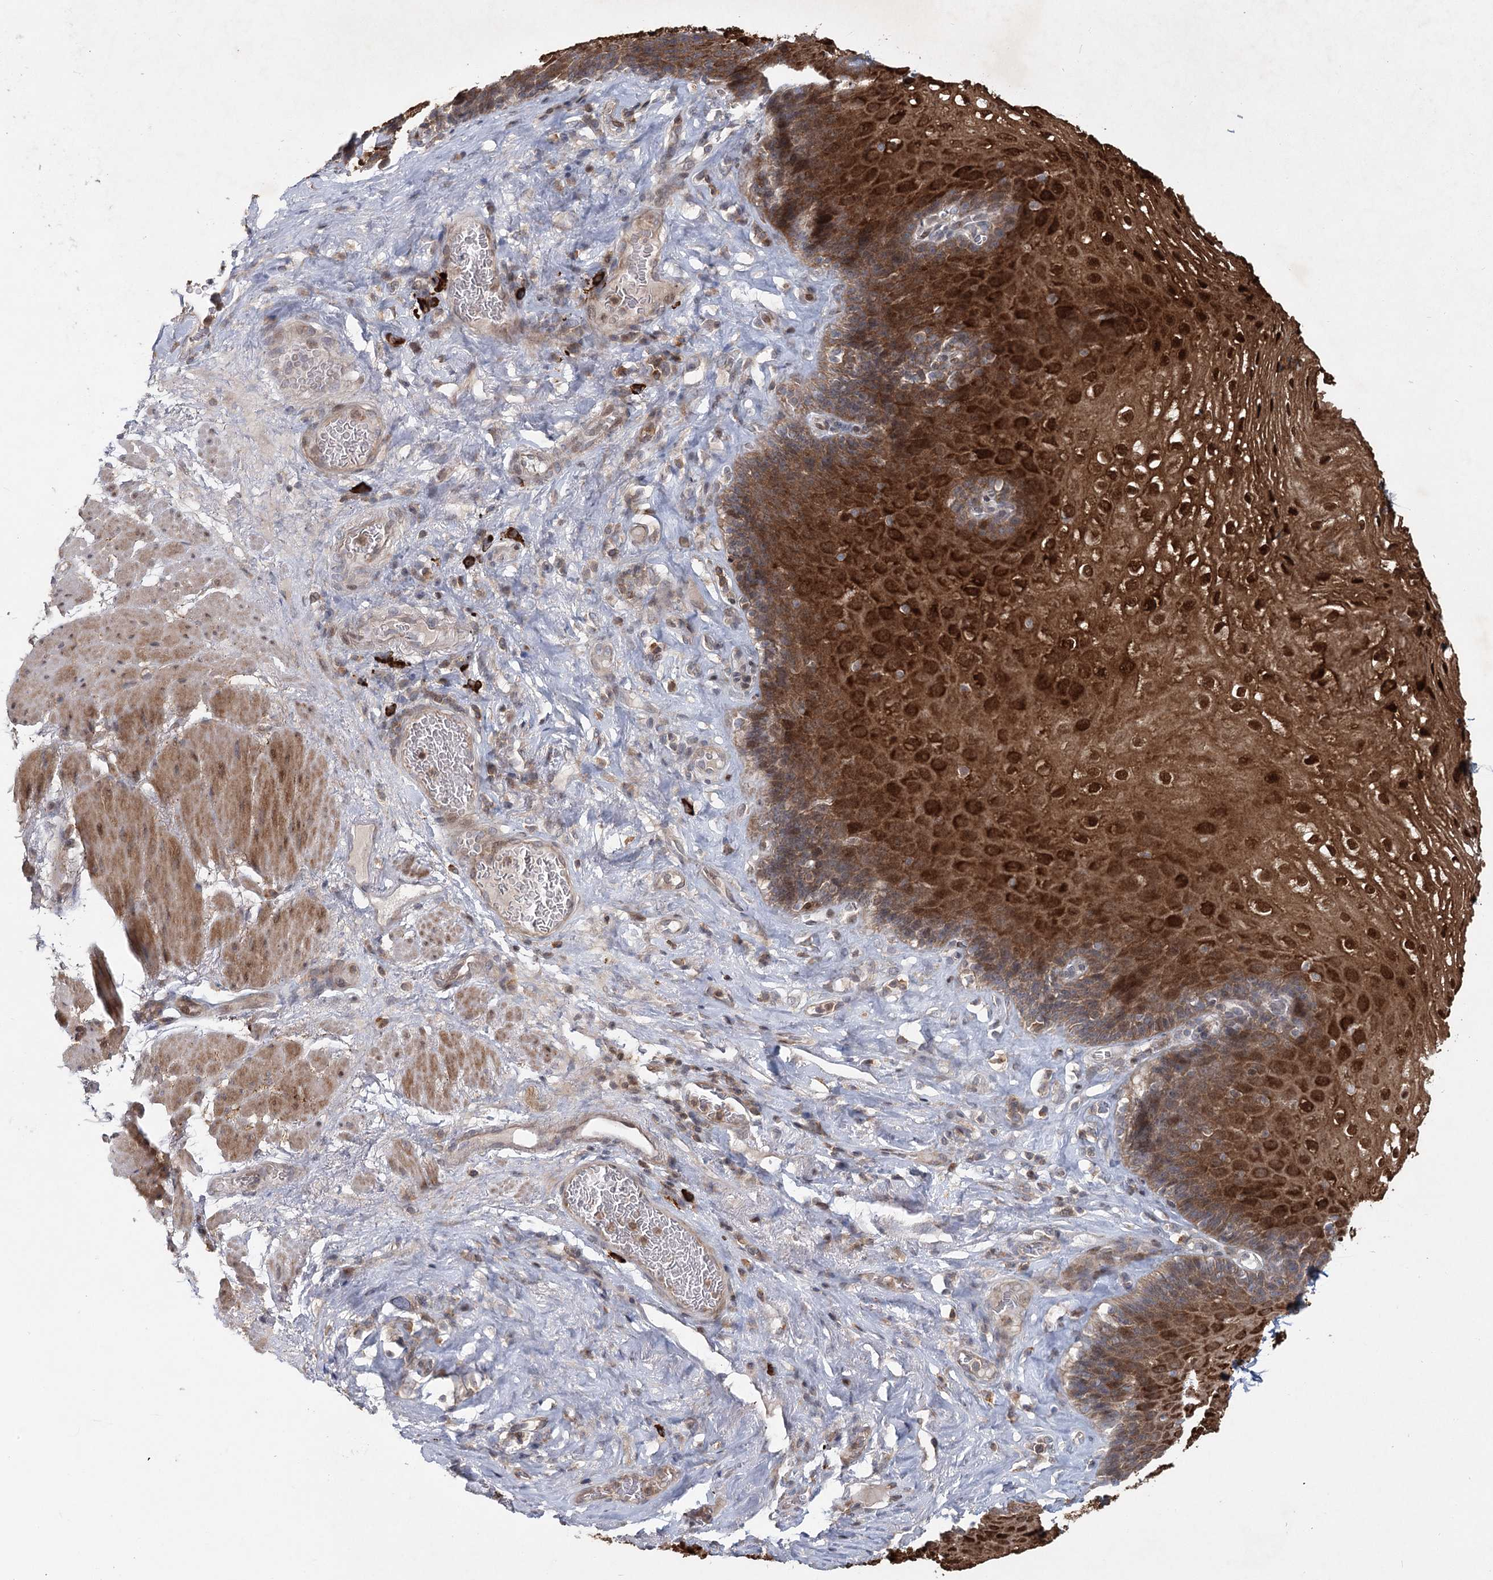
{"staining": {"intensity": "strong", "quantity": ">75%", "location": "cytoplasmic/membranous,nuclear"}, "tissue": "esophagus", "cell_type": "Squamous epithelial cells", "image_type": "normal", "snomed": [{"axis": "morphology", "description": "Normal tissue, NOS"}, {"axis": "topography", "description": "Esophagus"}], "caption": "Immunohistochemistry of unremarkable esophagus demonstrates high levels of strong cytoplasmic/membranous,nuclear positivity in approximately >75% of squamous epithelial cells.", "gene": "MAP3K13", "patient": {"sex": "female", "age": 66}}